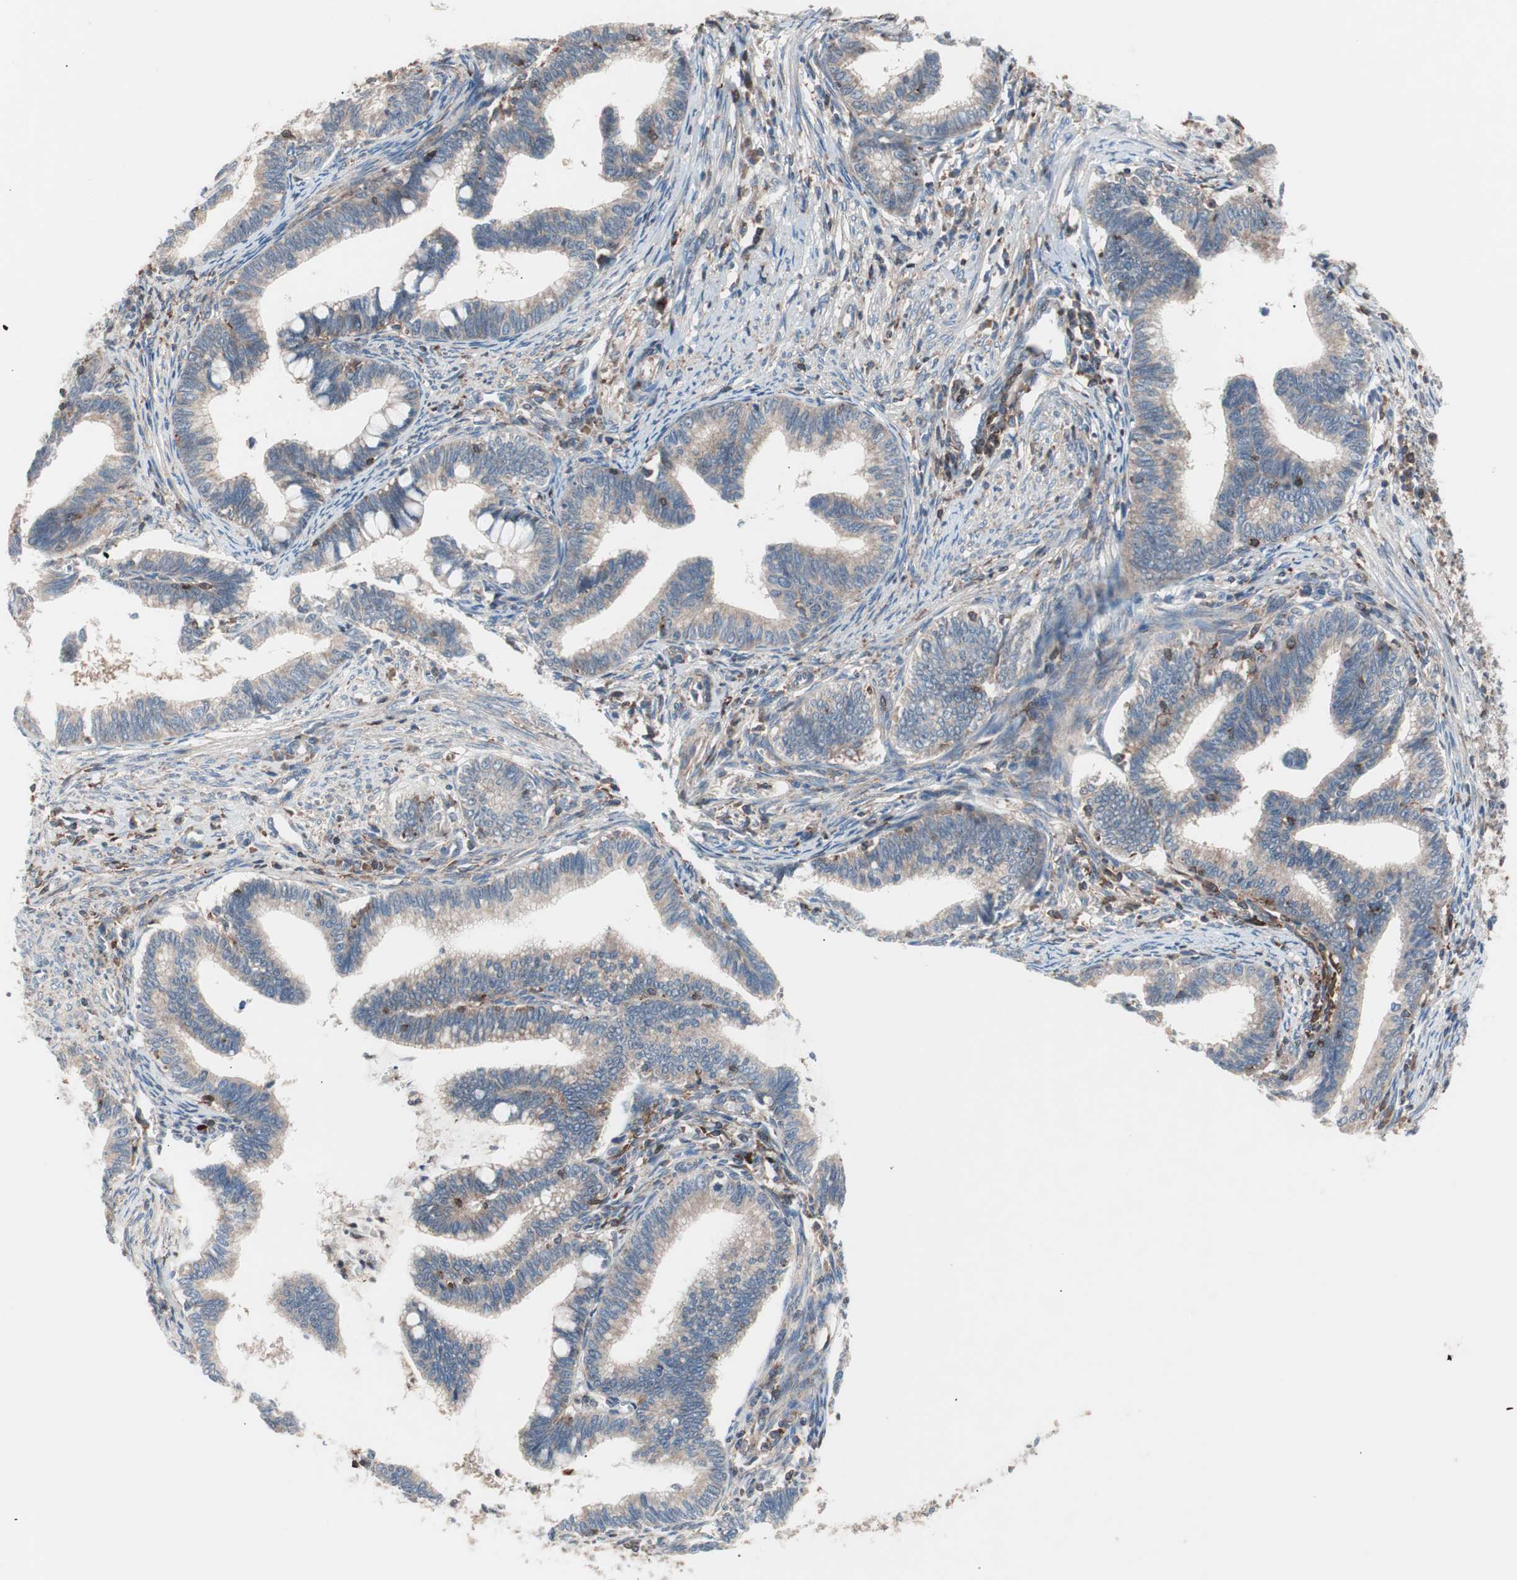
{"staining": {"intensity": "weak", "quantity": ">75%", "location": "cytoplasmic/membranous"}, "tissue": "cervical cancer", "cell_type": "Tumor cells", "image_type": "cancer", "snomed": [{"axis": "morphology", "description": "Adenocarcinoma, NOS"}, {"axis": "topography", "description": "Cervix"}], "caption": "An immunohistochemistry (IHC) histopathology image of neoplastic tissue is shown. Protein staining in brown labels weak cytoplasmic/membranous positivity in cervical cancer (adenocarcinoma) within tumor cells.", "gene": "PIK3R1", "patient": {"sex": "female", "age": 36}}